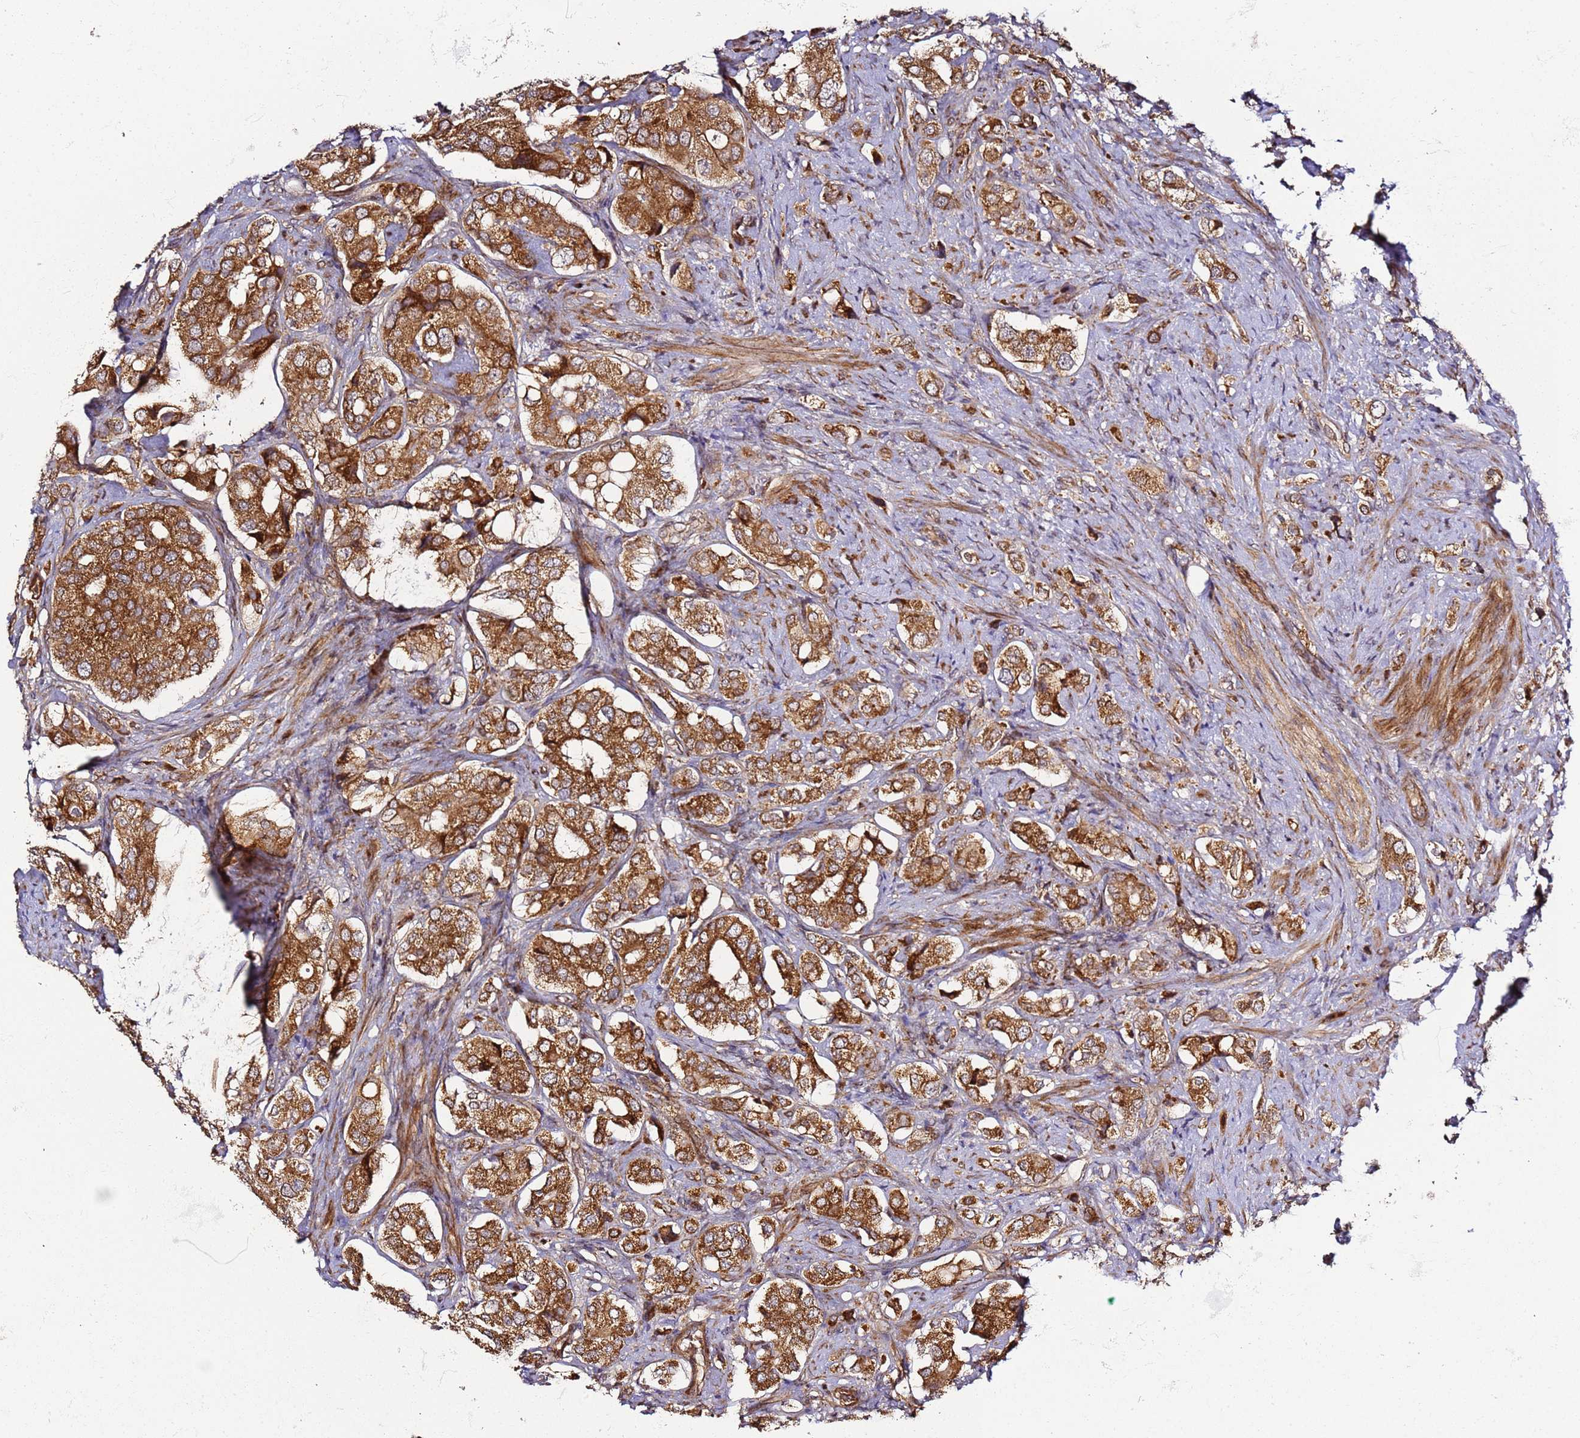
{"staining": {"intensity": "strong", "quantity": ">75%", "location": "cytoplasmic/membranous"}, "tissue": "prostate cancer", "cell_type": "Tumor cells", "image_type": "cancer", "snomed": [{"axis": "morphology", "description": "Adenocarcinoma, High grade"}, {"axis": "topography", "description": "Prostate"}], "caption": "Human prostate high-grade adenocarcinoma stained with a protein marker exhibits strong staining in tumor cells.", "gene": "TM2D2", "patient": {"sex": "male", "age": 65}}